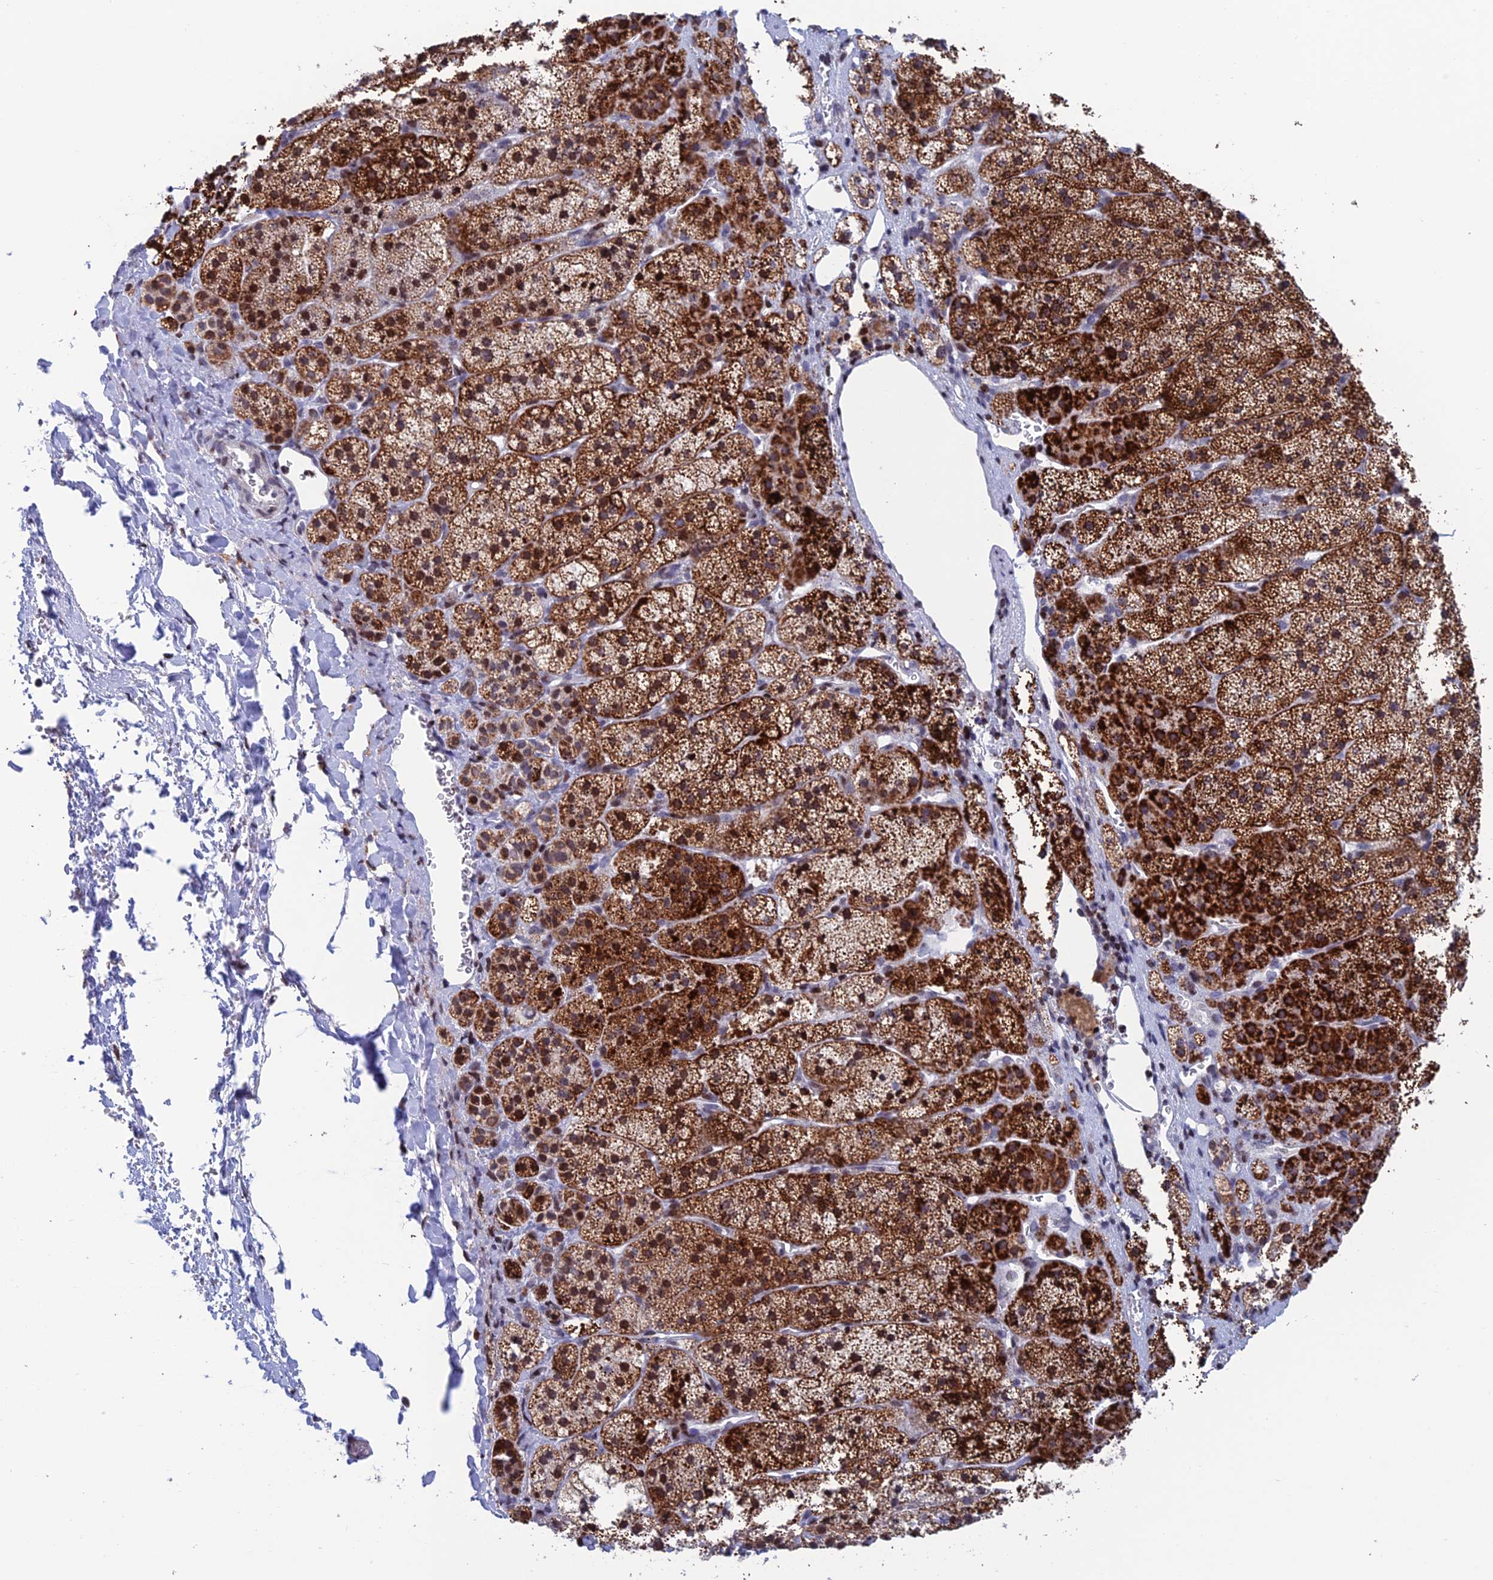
{"staining": {"intensity": "strong", "quantity": ">75%", "location": "cytoplasmic/membranous,nuclear"}, "tissue": "adrenal gland", "cell_type": "Glandular cells", "image_type": "normal", "snomed": [{"axis": "morphology", "description": "Normal tissue, NOS"}, {"axis": "topography", "description": "Adrenal gland"}], "caption": "This micrograph displays immunohistochemistry (IHC) staining of unremarkable adrenal gland, with high strong cytoplasmic/membranous,nuclear positivity in approximately >75% of glandular cells.", "gene": "AFF3", "patient": {"sex": "female", "age": 44}}